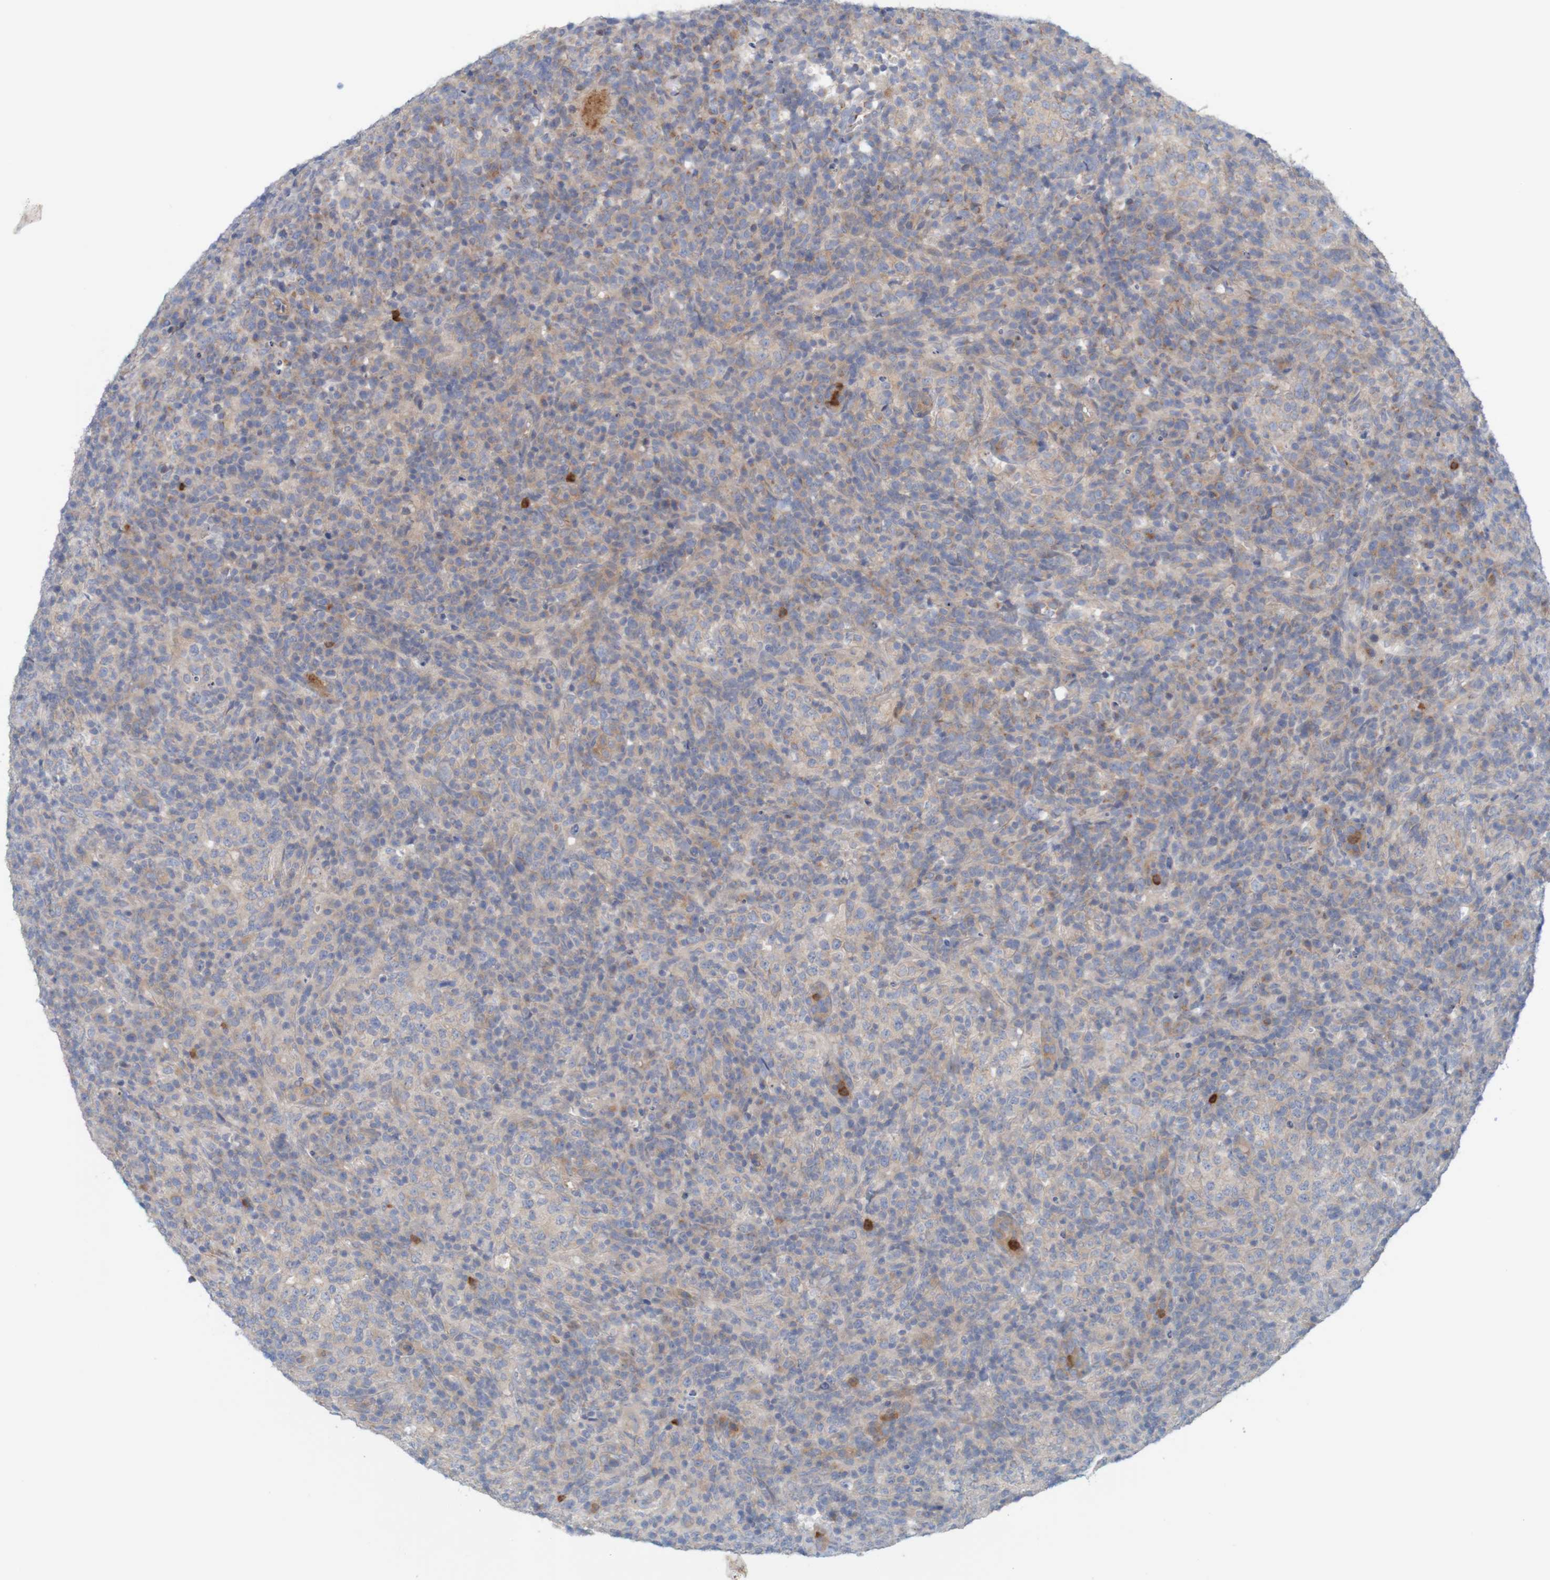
{"staining": {"intensity": "weak", "quantity": ">75%", "location": "cytoplasmic/membranous"}, "tissue": "lymphoma", "cell_type": "Tumor cells", "image_type": "cancer", "snomed": [{"axis": "morphology", "description": "Malignant lymphoma, non-Hodgkin's type, High grade"}, {"axis": "topography", "description": "Lymph node"}], "caption": "Weak cytoplasmic/membranous protein expression is present in about >75% of tumor cells in lymphoma.", "gene": "KRT23", "patient": {"sex": "female", "age": 76}}